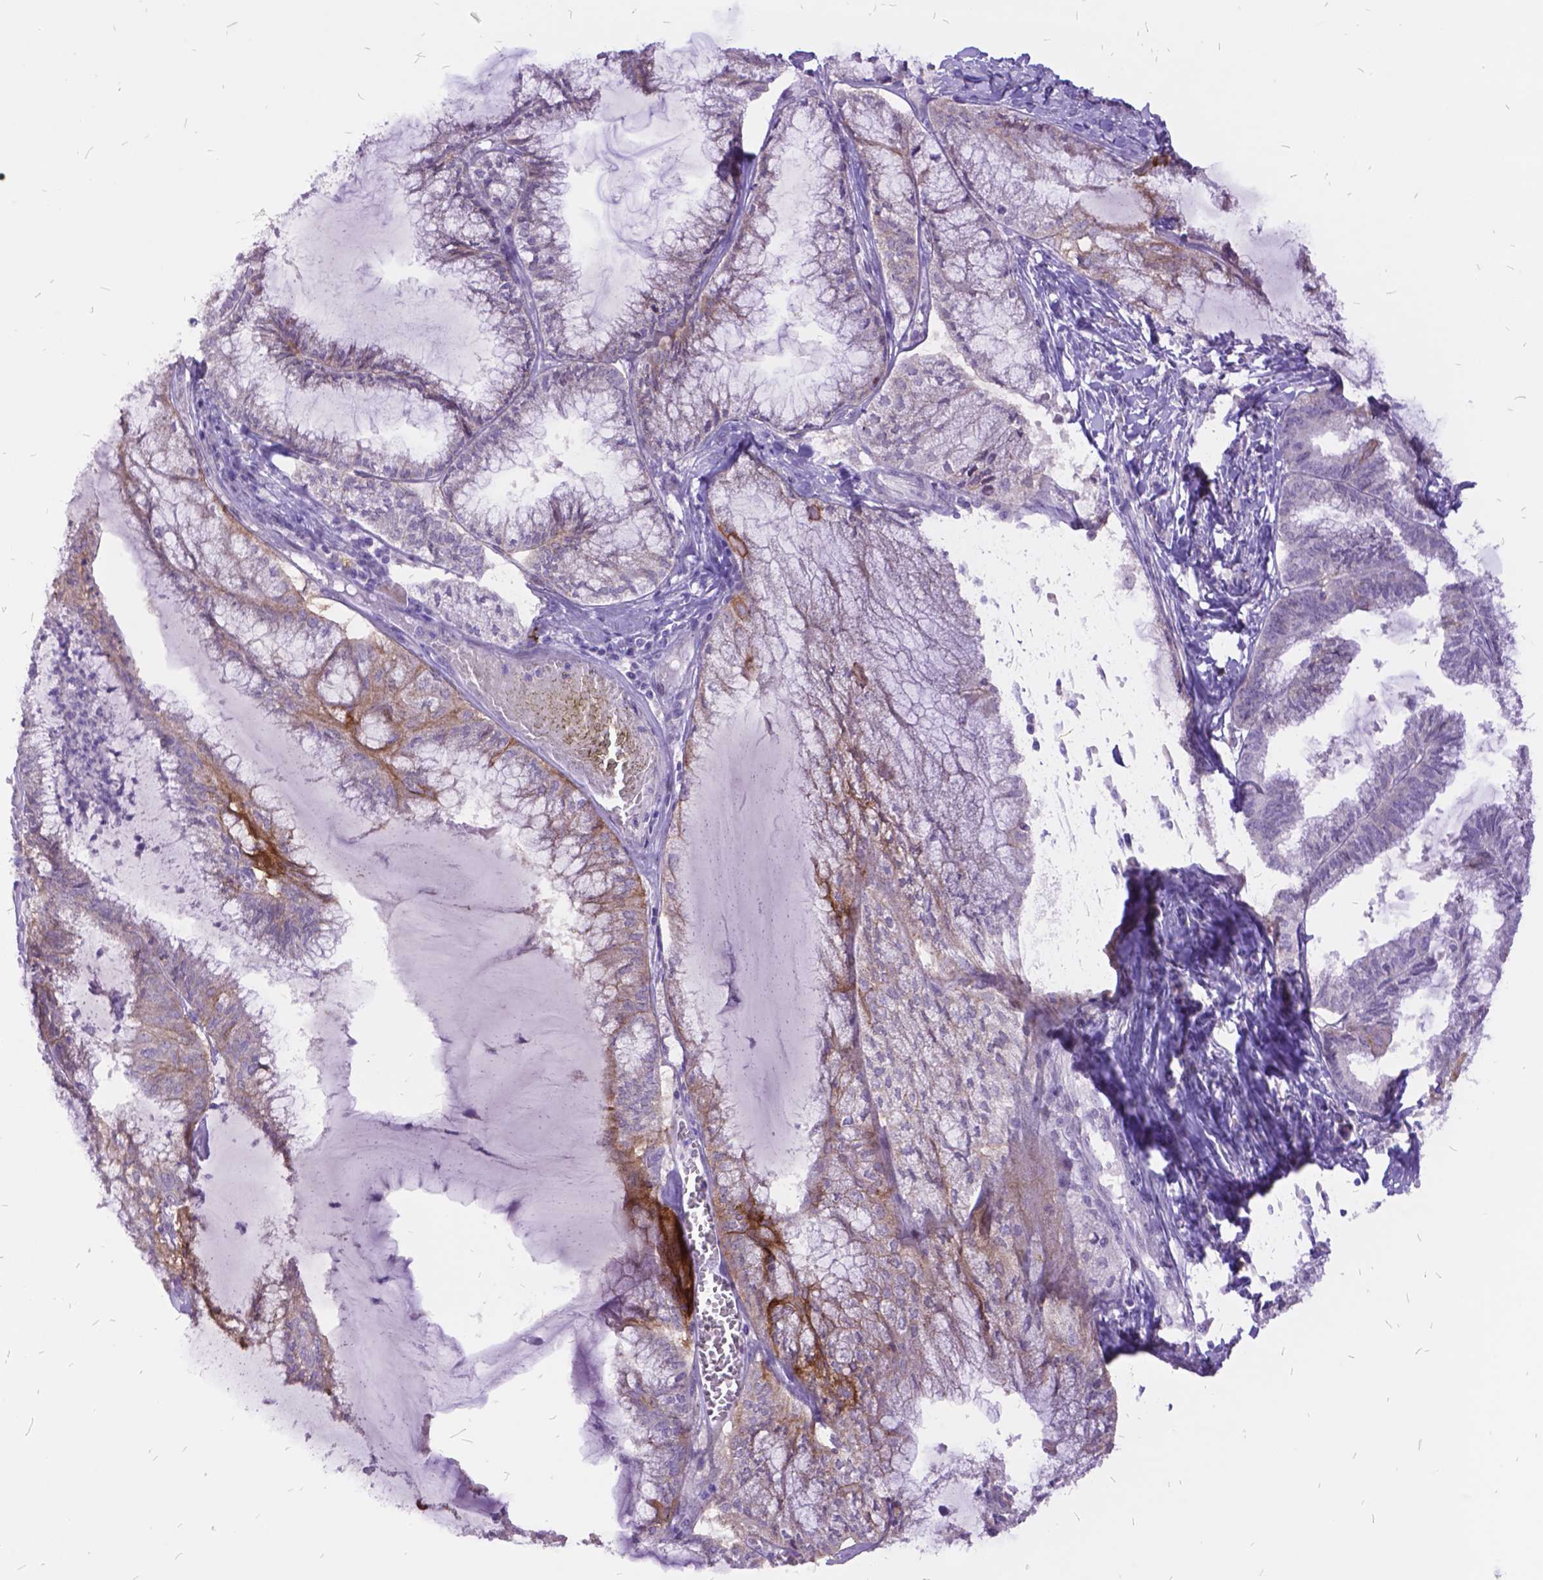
{"staining": {"intensity": "weak", "quantity": "<25%", "location": "cytoplasmic/membranous"}, "tissue": "endometrial cancer", "cell_type": "Tumor cells", "image_type": "cancer", "snomed": [{"axis": "morphology", "description": "Carcinoma, NOS"}, {"axis": "topography", "description": "Endometrium"}], "caption": "IHC micrograph of neoplastic tissue: human endometrial cancer stained with DAB (3,3'-diaminobenzidine) exhibits no significant protein staining in tumor cells.", "gene": "ITGB6", "patient": {"sex": "female", "age": 62}}